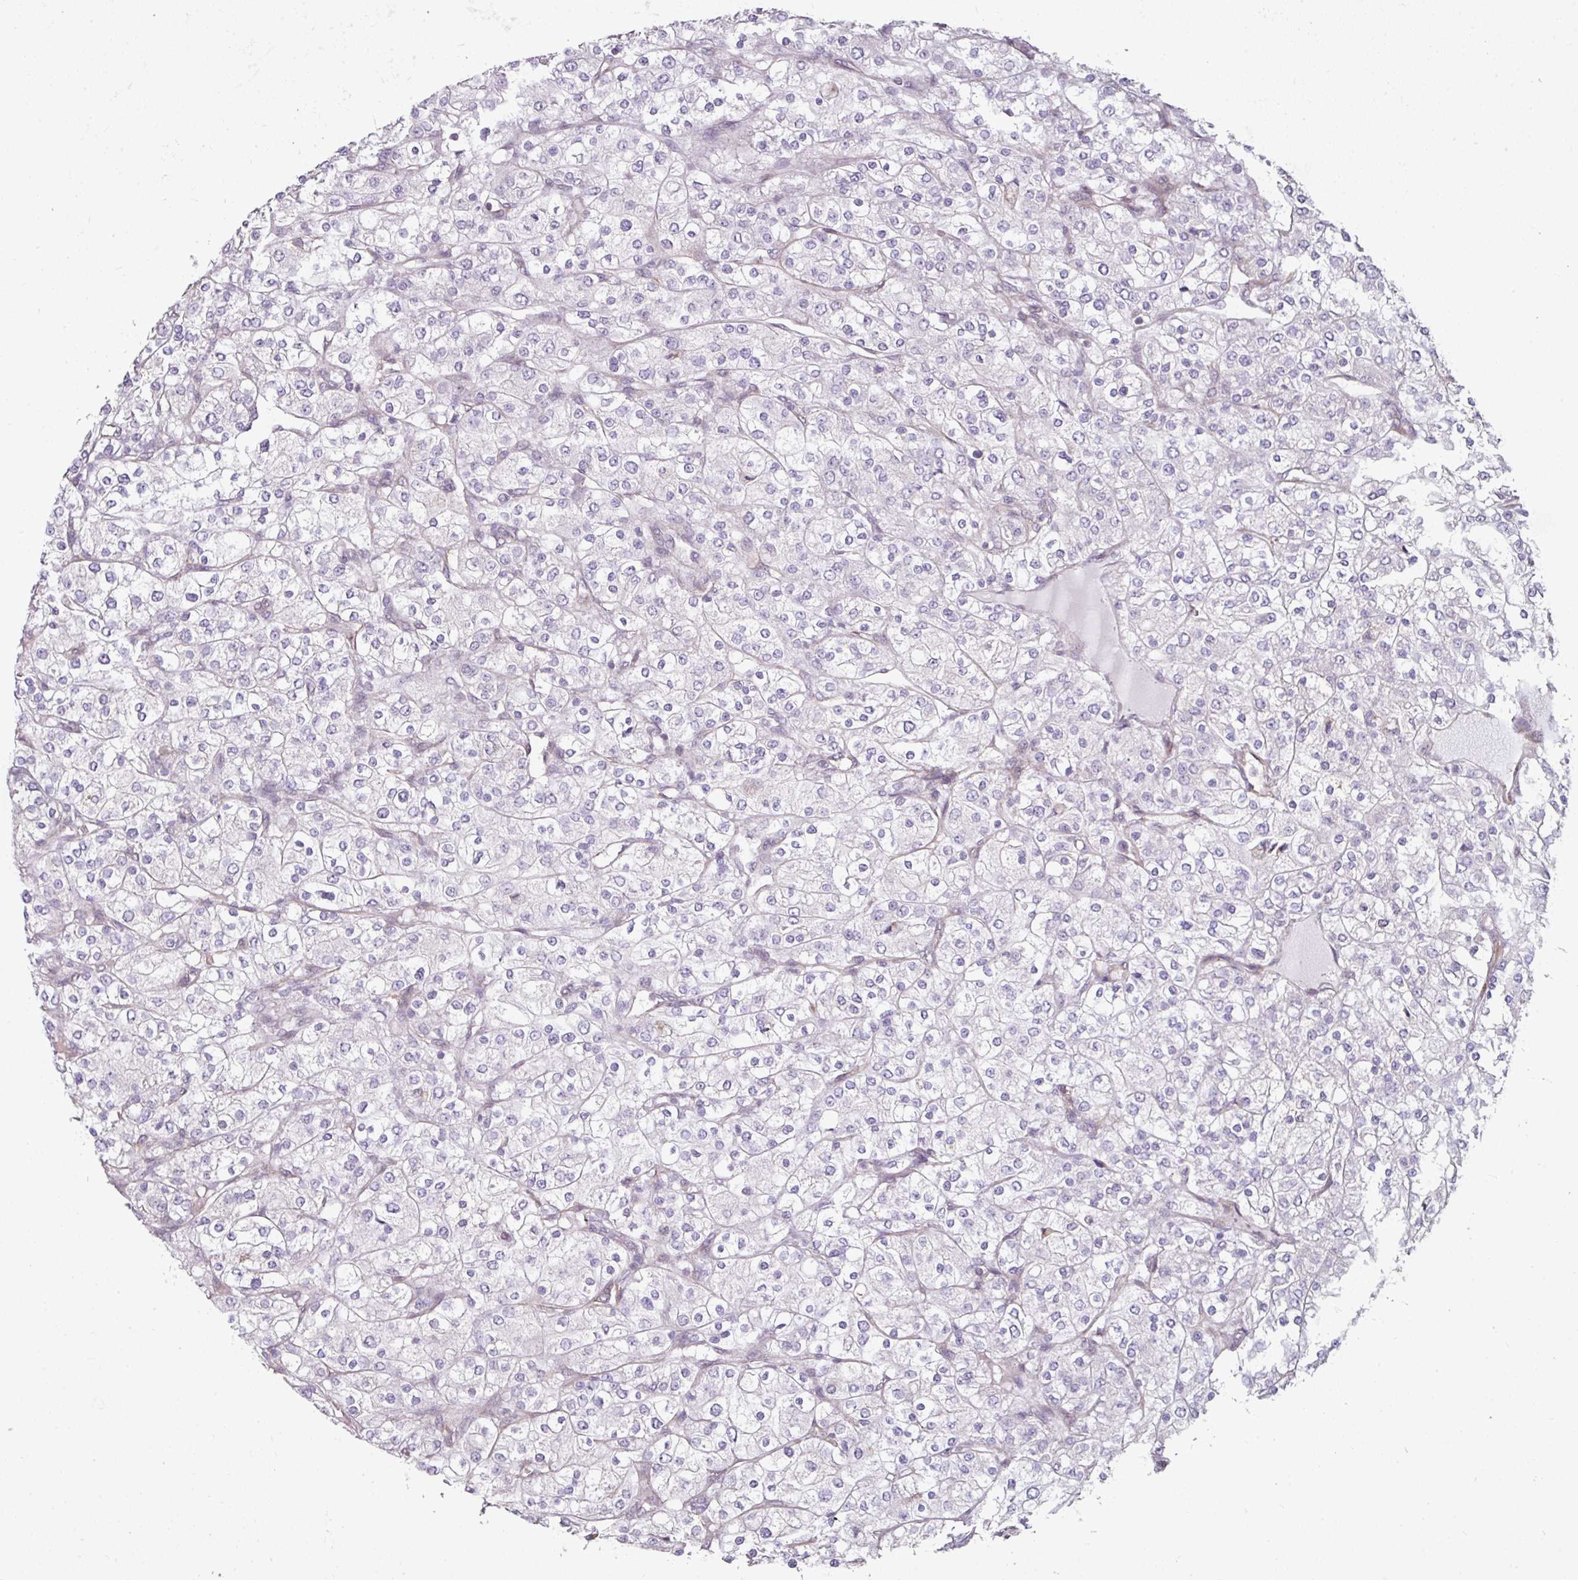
{"staining": {"intensity": "negative", "quantity": "none", "location": "none"}, "tissue": "renal cancer", "cell_type": "Tumor cells", "image_type": "cancer", "snomed": [{"axis": "morphology", "description": "Adenocarcinoma, NOS"}, {"axis": "topography", "description": "Kidney"}], "caption": "Adenocarcinoma (renal) stained for a protein using immunohistochemistry (IHC) reveals no positivity tumor cells.", "gene": "C19orf33", "patient": {"sex": "male", "age": 80}}